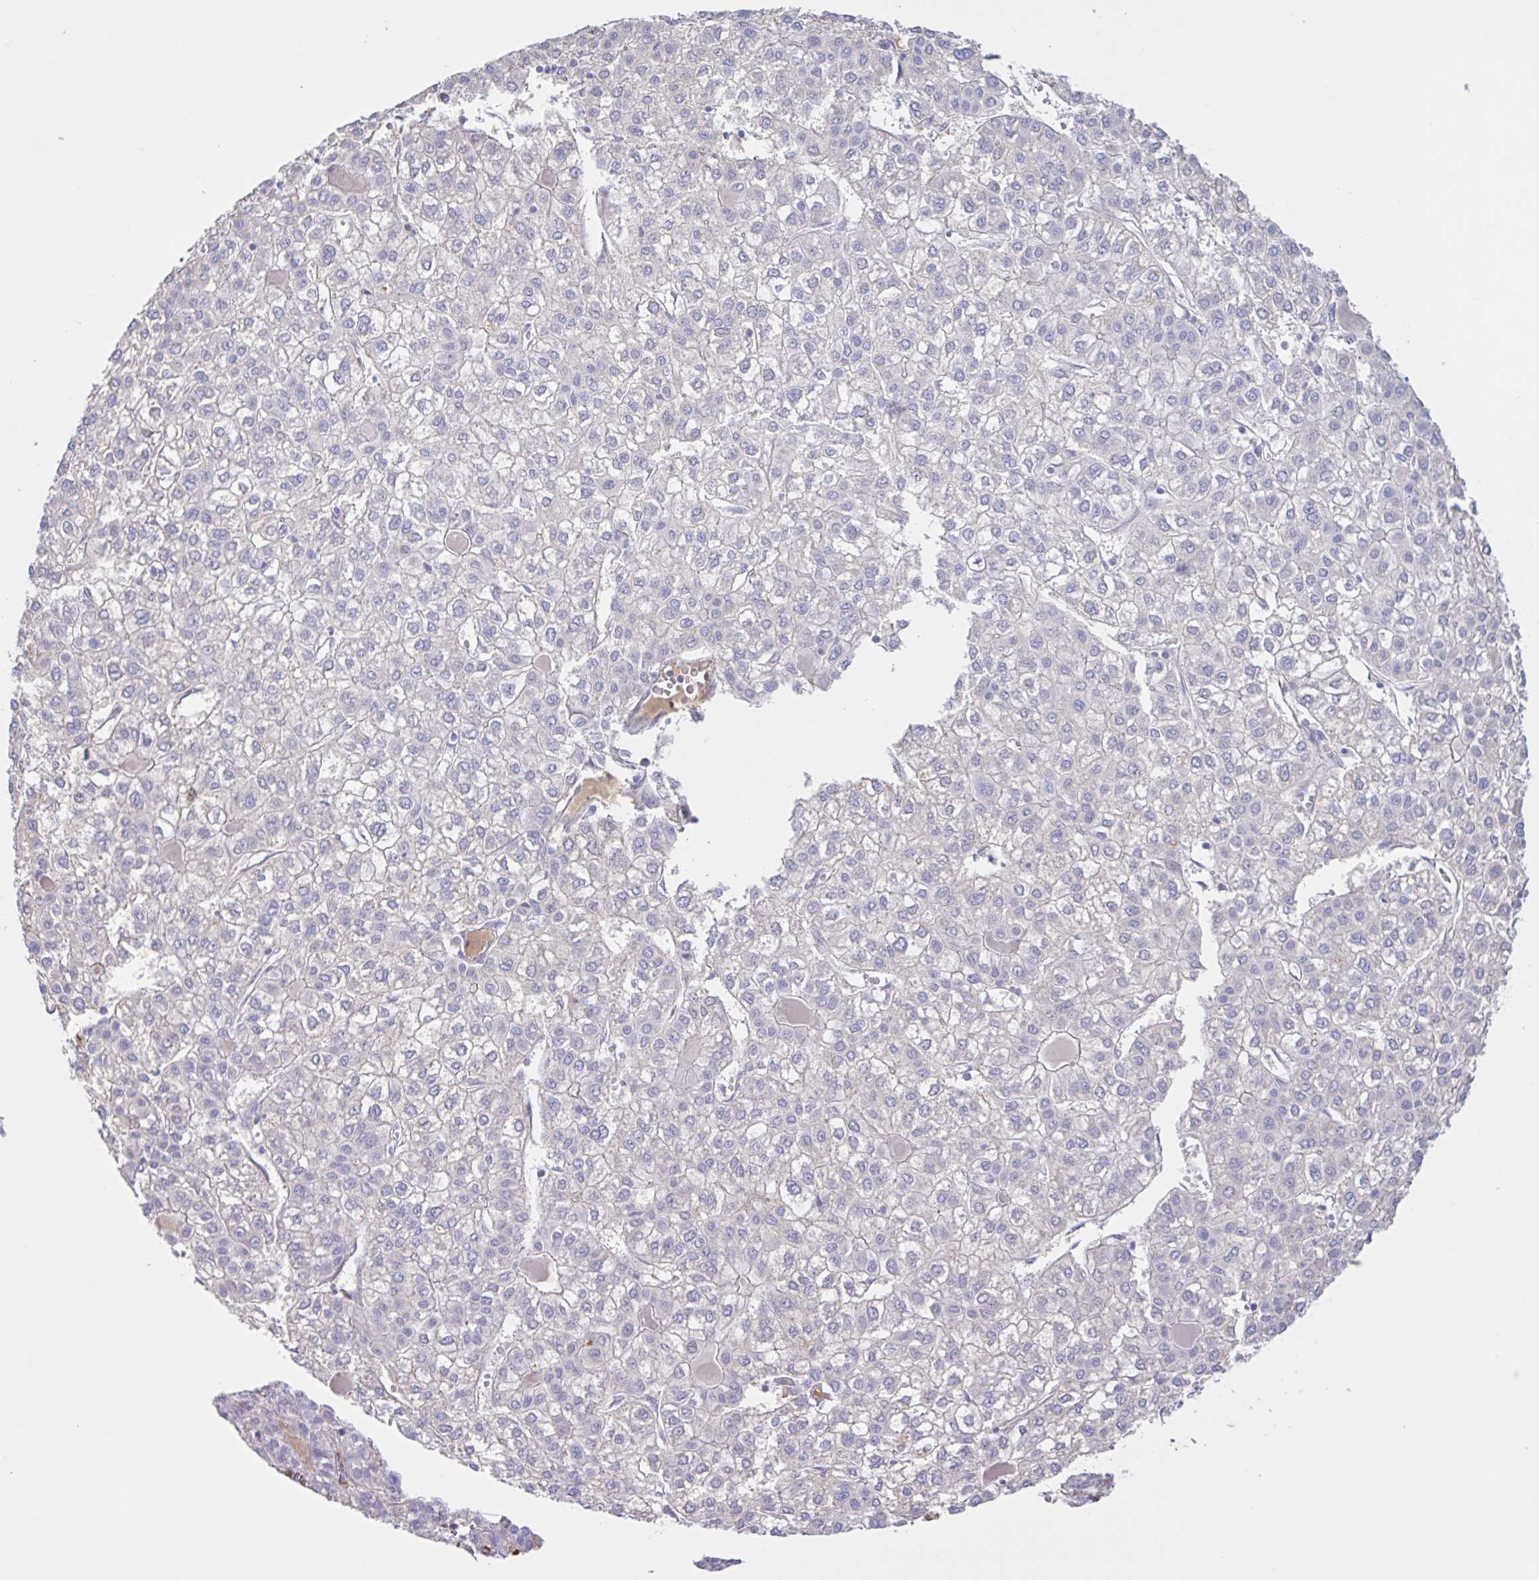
{"staining": {"intensity": "negative", "quantity": "none", "location": "none"}, "tissue": "liver cancer", "cell_type": "Tumor cells", "image_type": "cancer", "snomed": [{"axis": "morphology", "description": "Carcinoma, Hepatocellular, NOS"}, {"axis": "topography", "description": "Liver"}], "caption": "Photomicrograph shows no protein positivity in tumor cells of hepatocellular carcinoma (liver) tissue.", "gene": "LARGE2", "patient": {"sex": "female", "age": 43}}